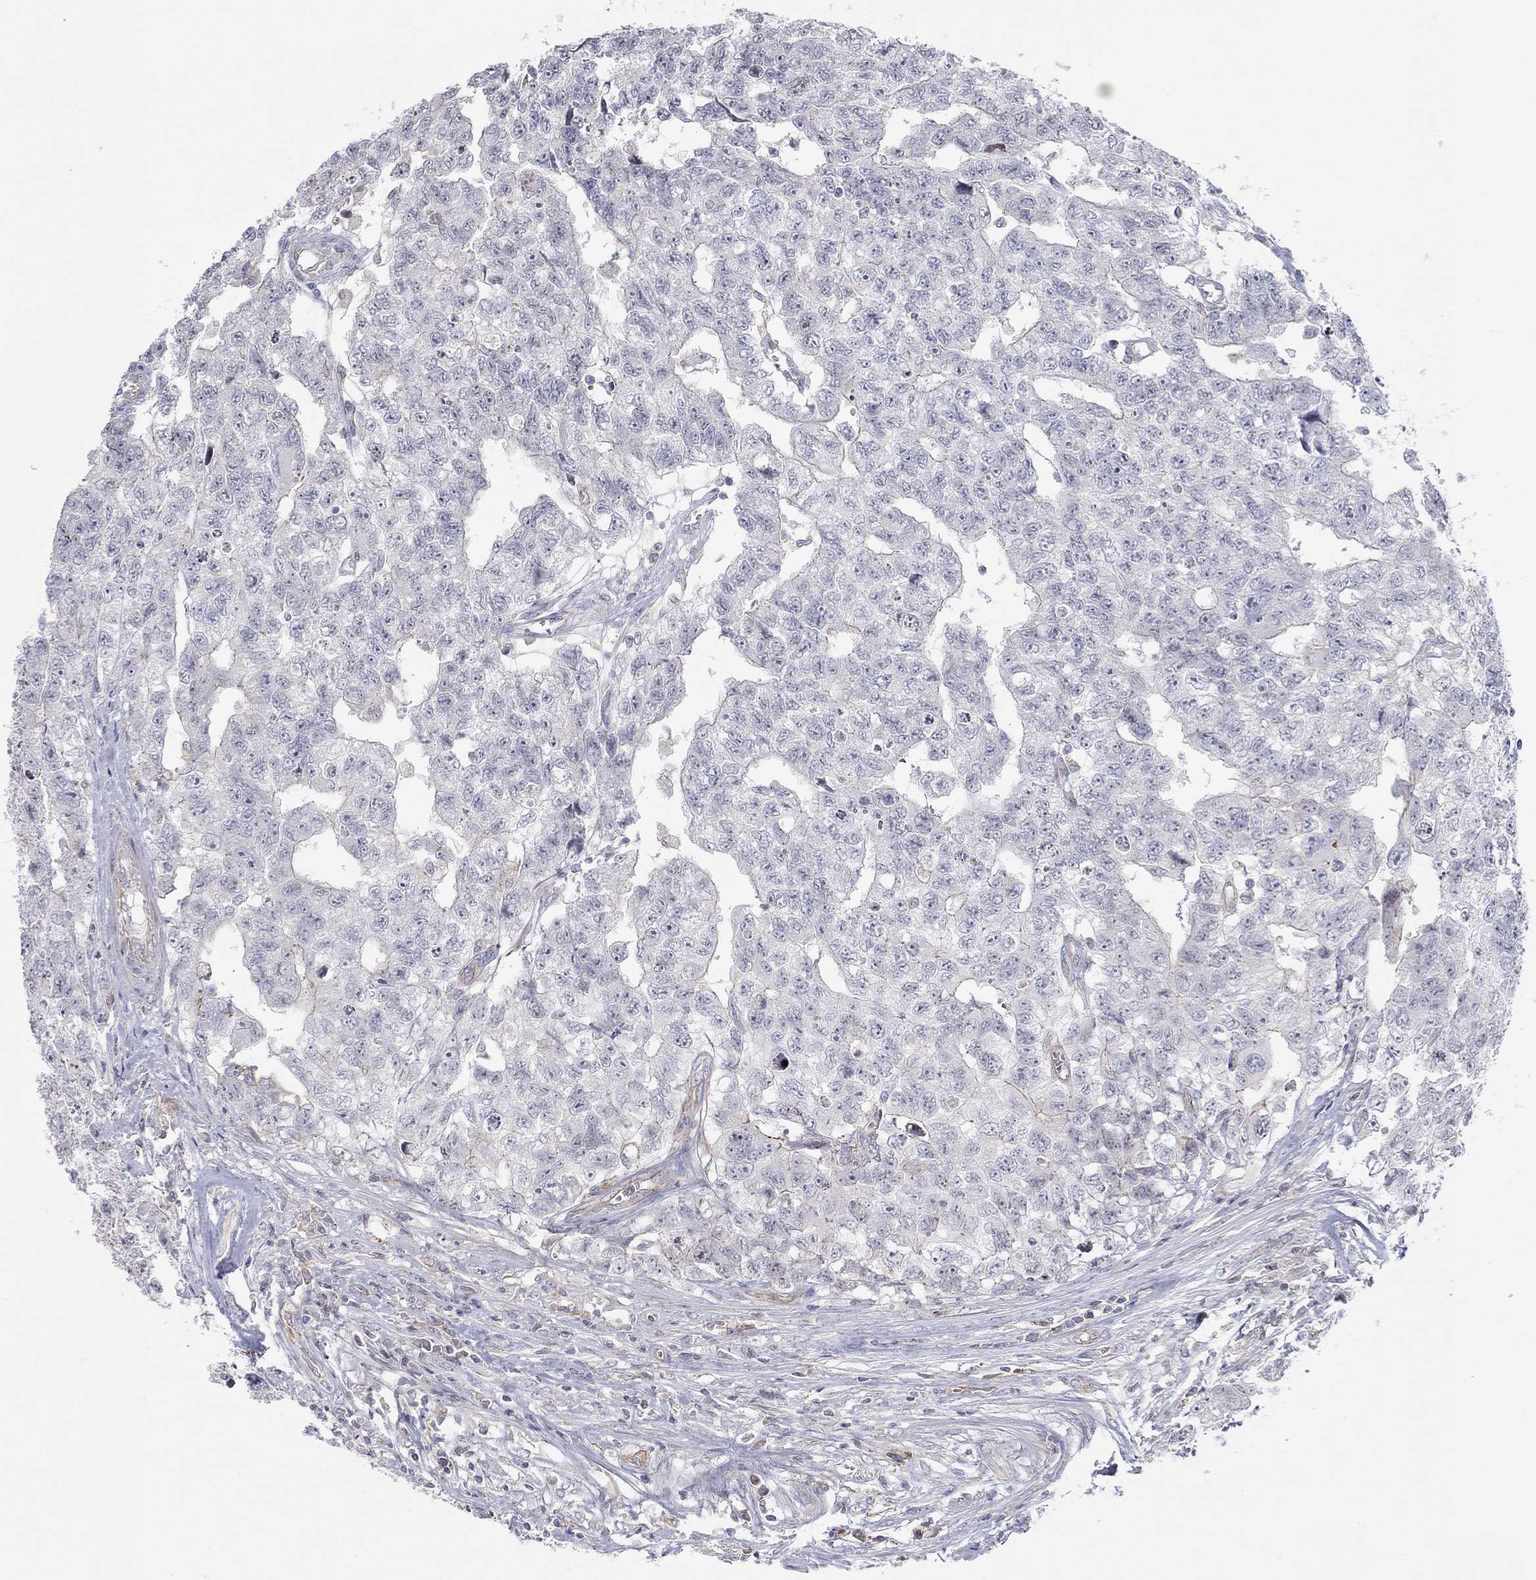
{"staining": {"intensity": "weak", "quantity": "<25%", "location": "cytoplasmic/membranous"}, "tissue": "testis cancer", "cell_type": "Tumor cells", "image_type": "cancer", "snomed": [{"axis": "morphology", "description": "Carcinoma, Embryonal, NOS"}, {"axis": "topography", "description": "Testis"}], "caption": "A histopathology image of human testis embryonal carcinoma is negative for staining in tumor cells.", "gene": "PCDHGA10", "patient": {"sex": "male", "age": 24}}